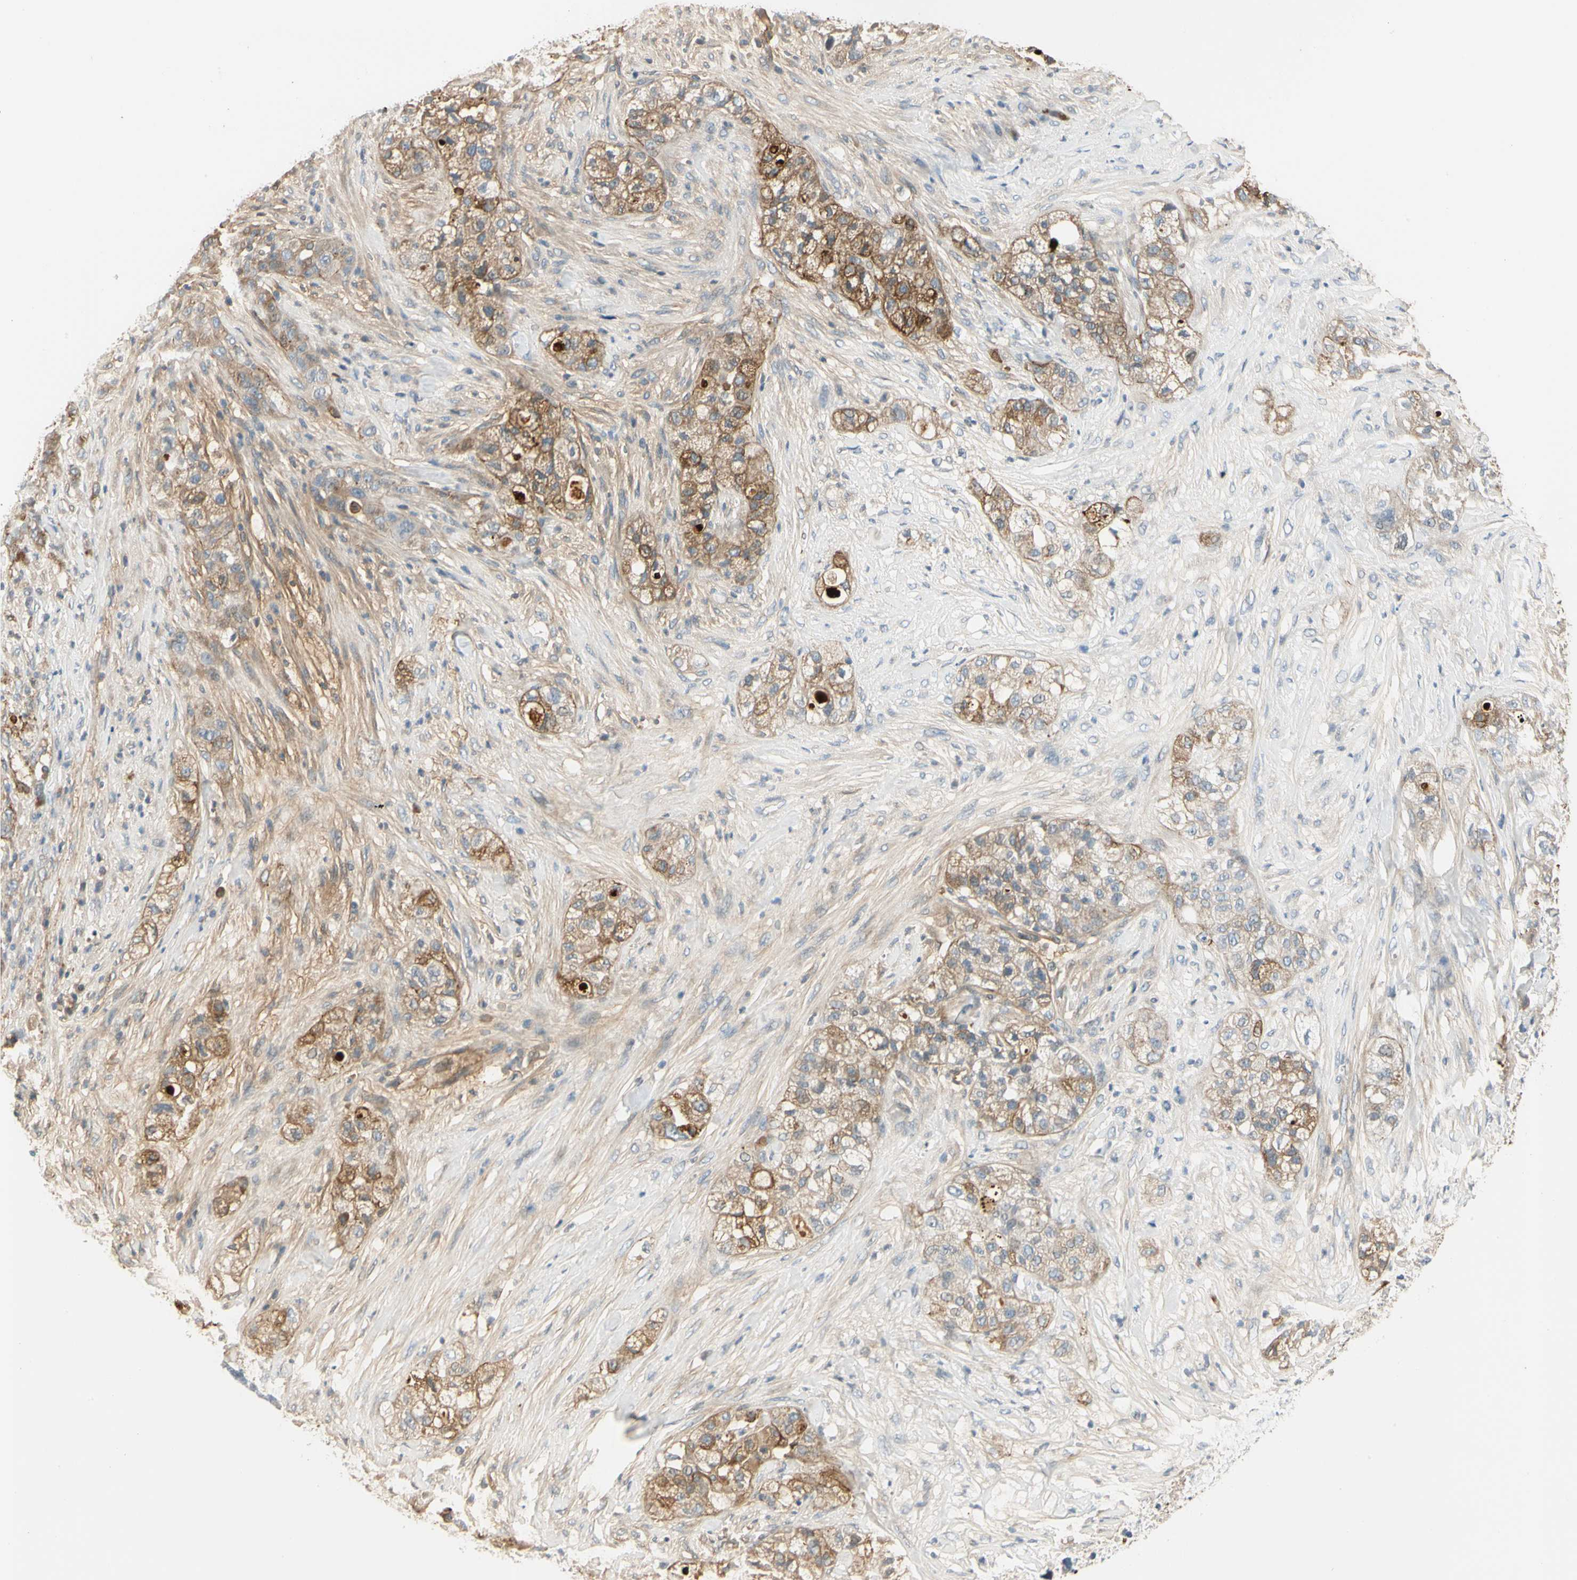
{"staining": {"intensity": "moderate", "quantity": ">75%", "location": "cytoplasmic/membranous"}, "tissue": "pancreatic cancer", "cell_type": "Tumor cells", "image_type": "cancer", "snomed": [{"axis": "morphology", "description": "Adenocarcinoma, NOS"}, {"axis": "topography", "description": "Pancreas"}], "caption": "Pancreatic cancer was stained to show a protein in brown. There is medium levels of moderate cytoplasmic/membranous expression in about >75% of tumor cells.", "gene": "LAMB3", "patient": {"sex": "female", "age": 78}}